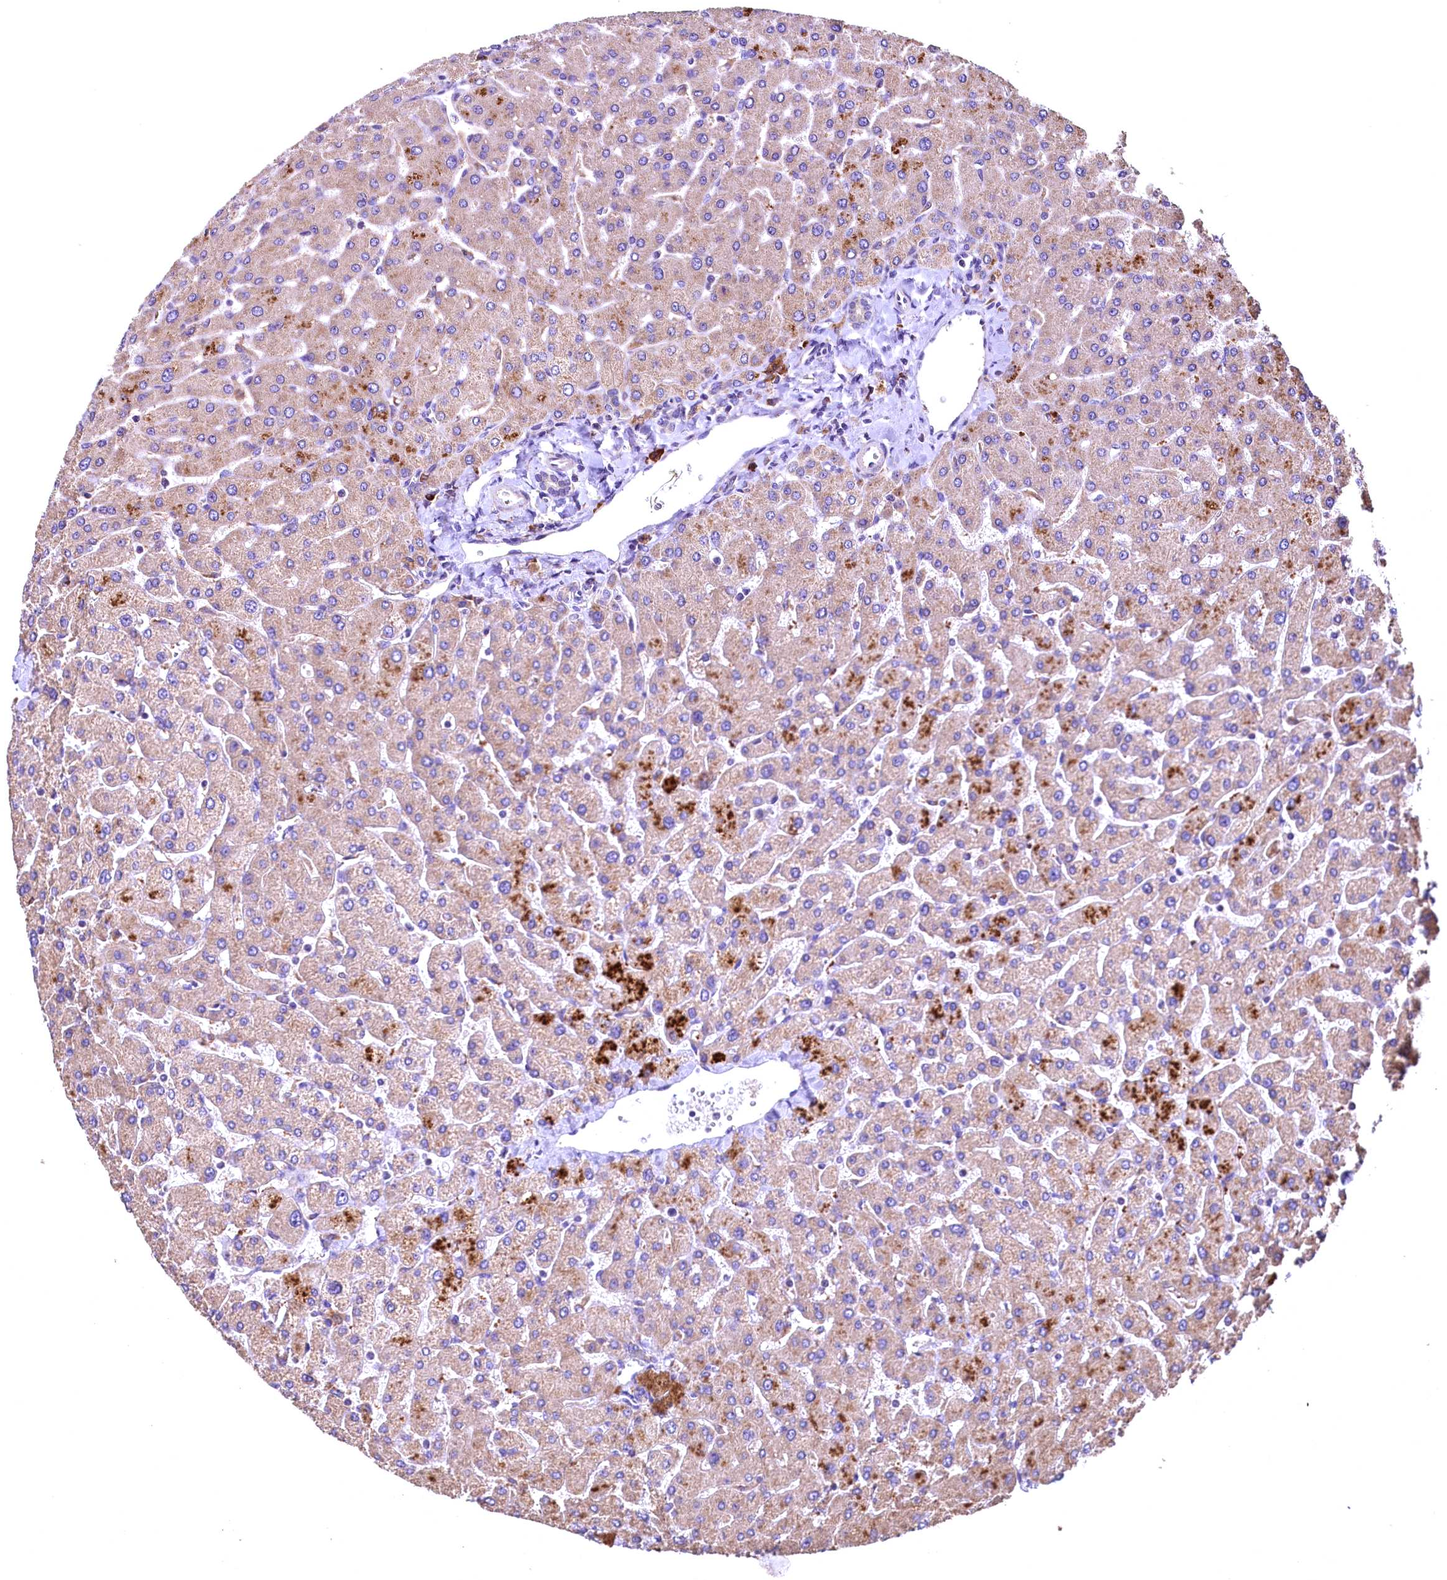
{"staining": {"intensity": "negative", "quantity": "none", "location": "none"}, "tissue": "liver", "cell_type": "Cholangiocytes", "image_type": "normal", "snomed": [{"axis": "morphology", "description": "Normal tissue, NOS"}, {"axis": "topography", "description": "Liver"}], "caption": "Immunohistochemistry (IHC) of unremarkable liver exhibits no staining in cholangiocytes.", "gene": "ENKD1", "patient": {"sex": "male", "age": 55}}